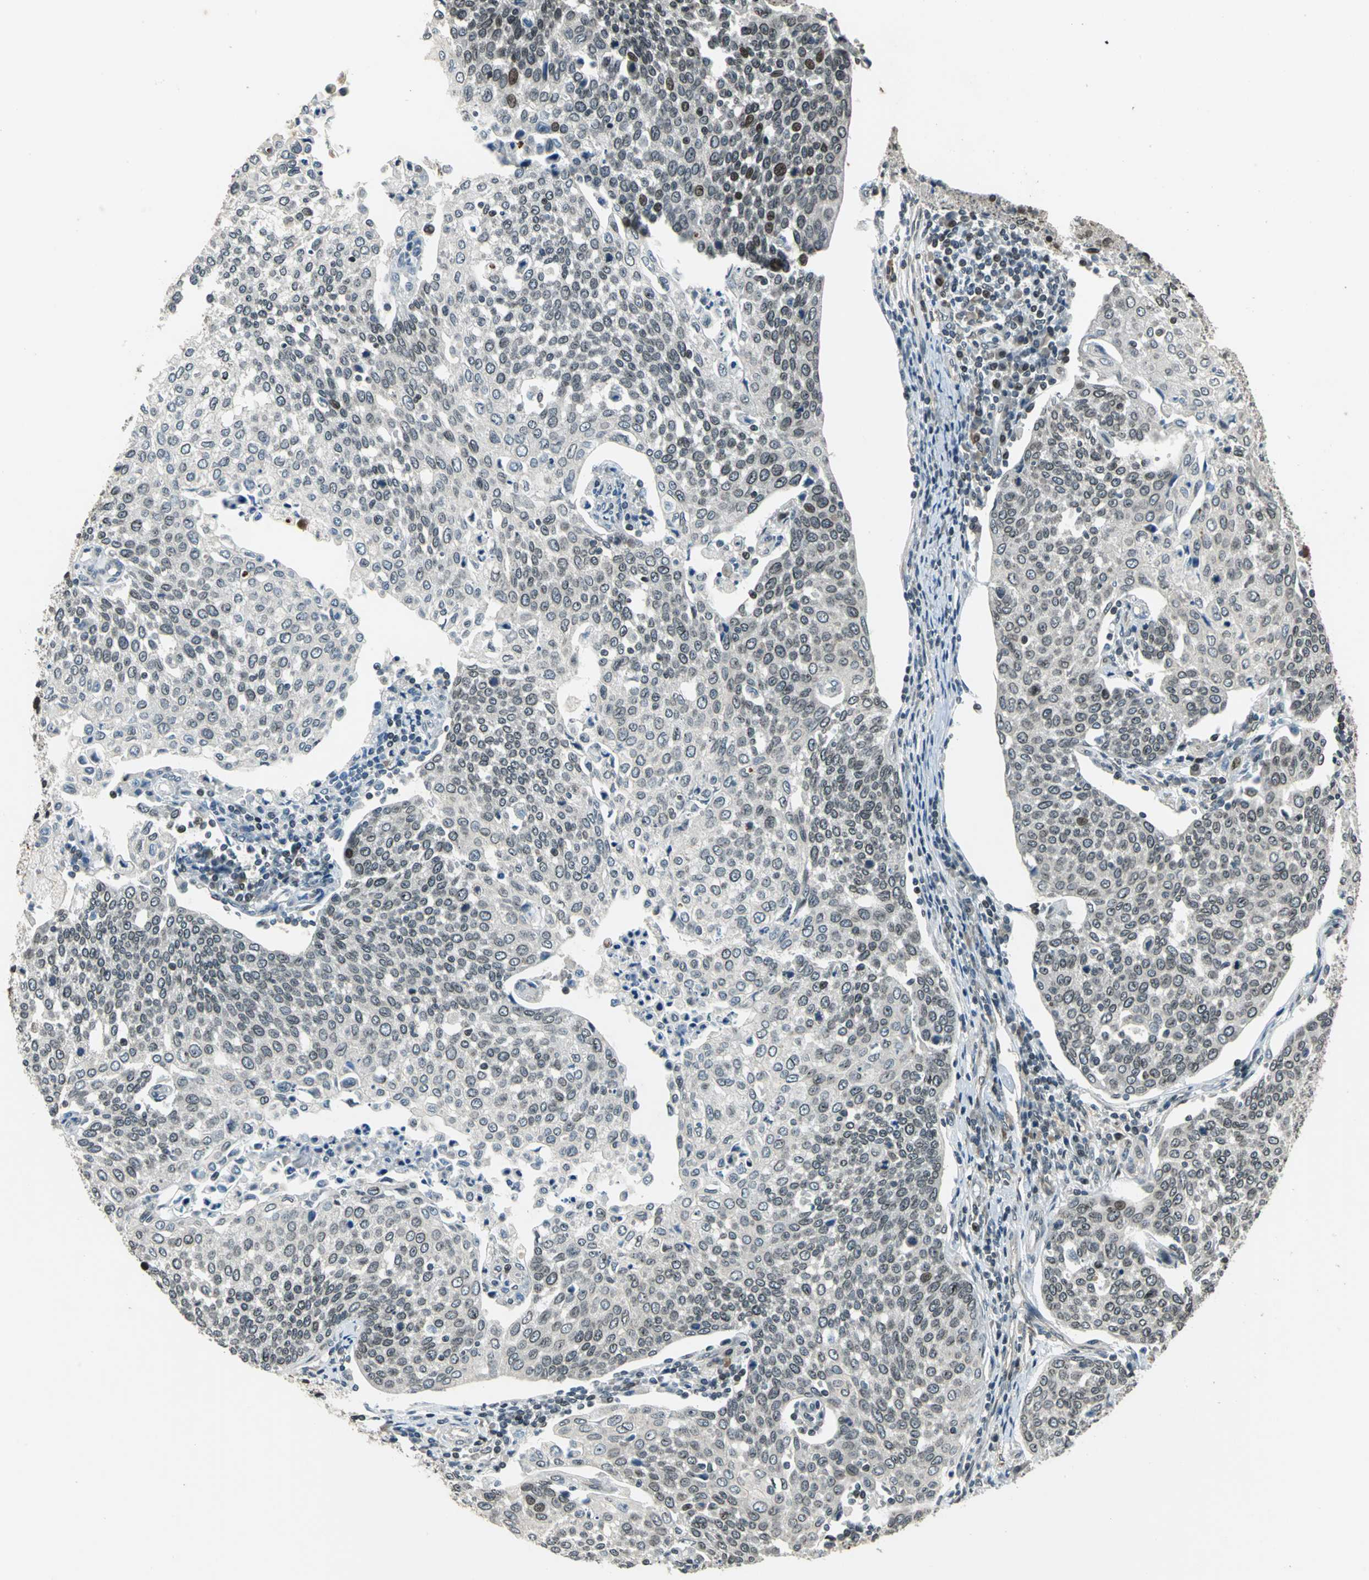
{"staining": {"intensity": "weak", "quantity": "<25%", "location": "nuclear"}, "tissue": "cervical cancer", "cell_type": "Tumor cells", "image_type": "cancer", "snomed": [{"axis": "morphology", "description": "Squamous cell carcinoma, NOS"}, {"axis": "topography", "description": "Cervix"}], "caption": "Immunohistochemistry histopathology image of cervical cancer stained for a protein (brown), which exhibits no staining in tumor cells.", "gene": "BRIP1", "patient": {"sex": "female", "age": 34}}